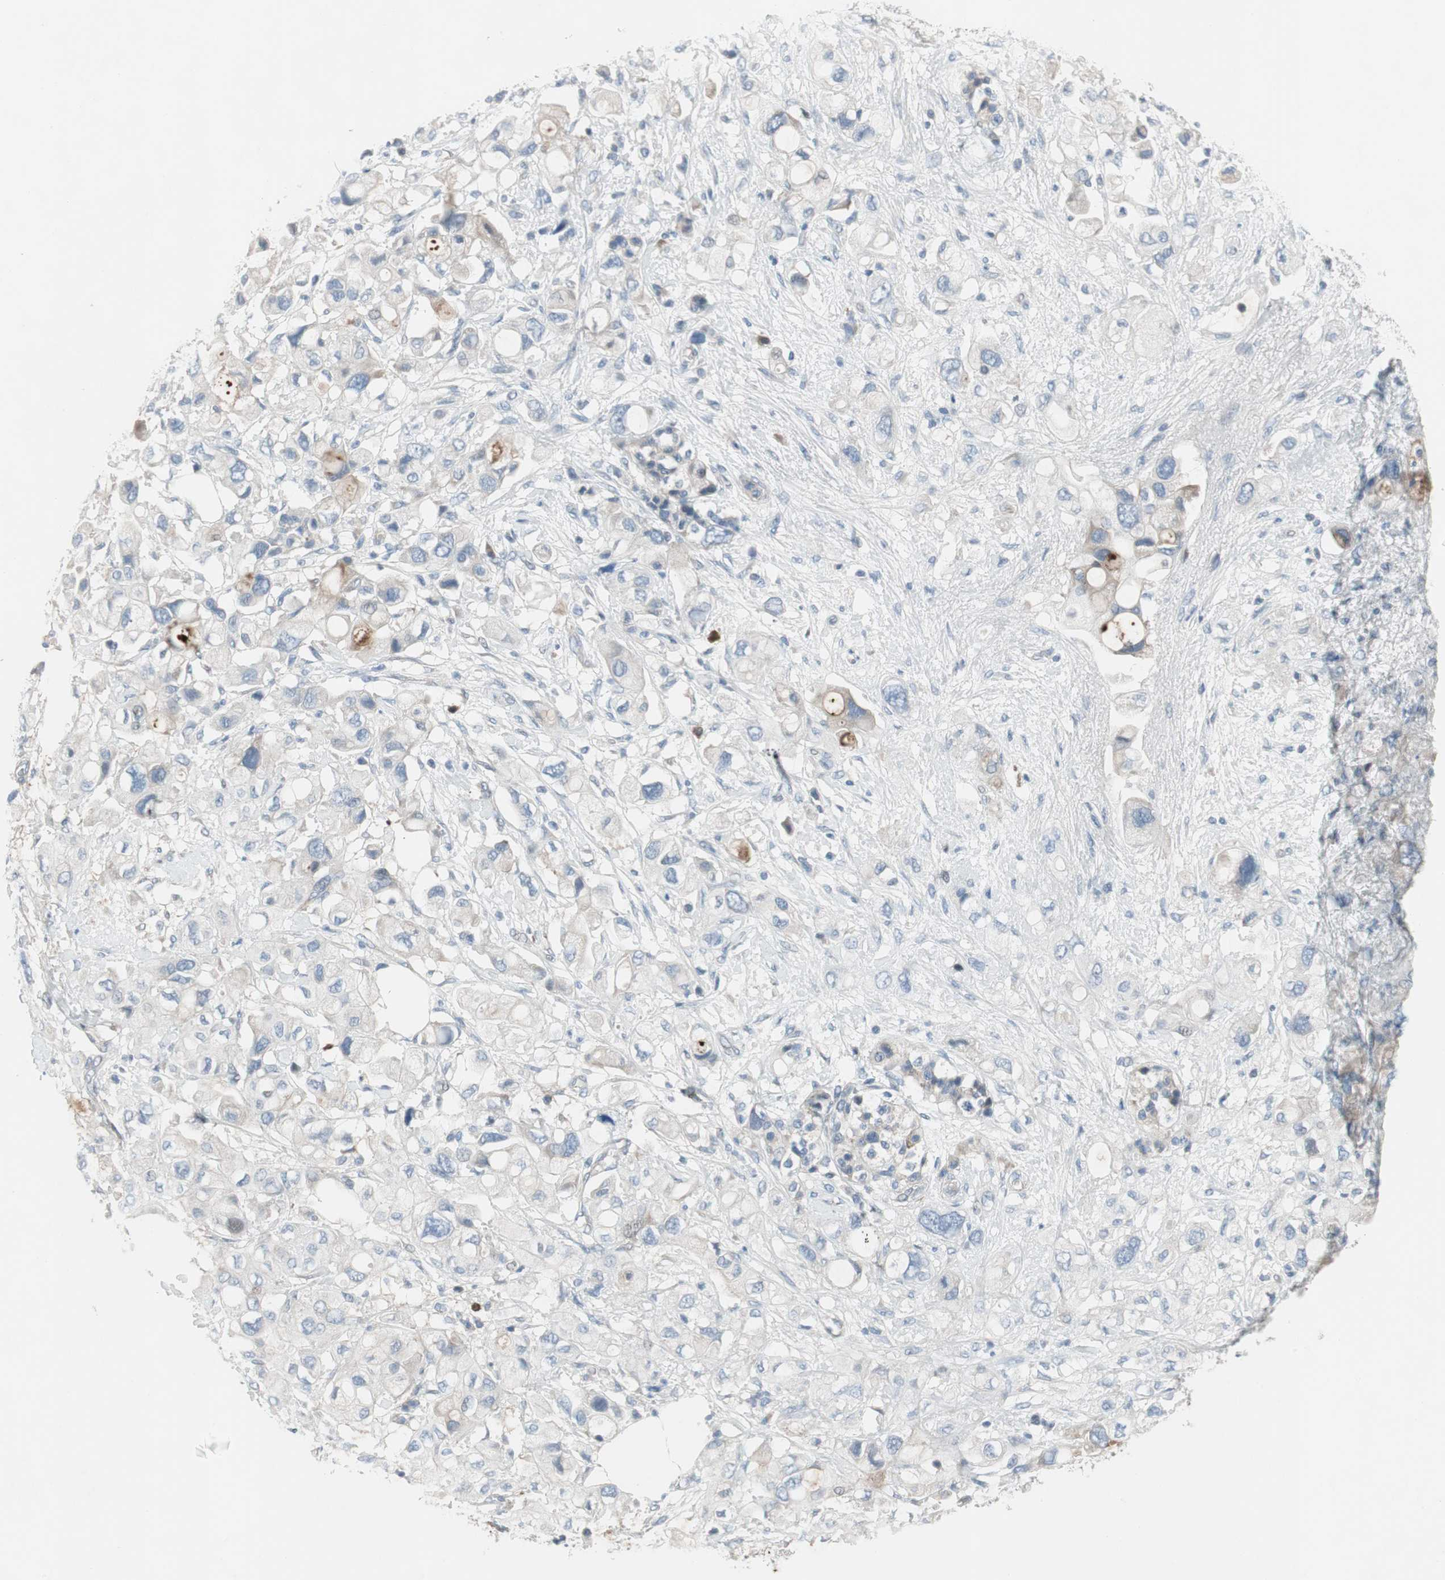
{"staining": {"intensity": "weak", "quantity": "<25%", "location": "cytoplasmic/membranous"}, "tissue": "pancreatic cancer", "cell_type": "Tumor cells", "image_type": "cancer", "snomed": [{"axis": "morphology", "description": "Adenocarcinoma, NOS"}, {"axis": "topography", "description": "Pancreas"}], "caption": "This is an immunohistochemistry photomicrograph of human pancreatic adenocarcinoma. There is no positivity in tumor cells.", "gene": "PIGR", "patient": {"sex": "female", "age": 56}}